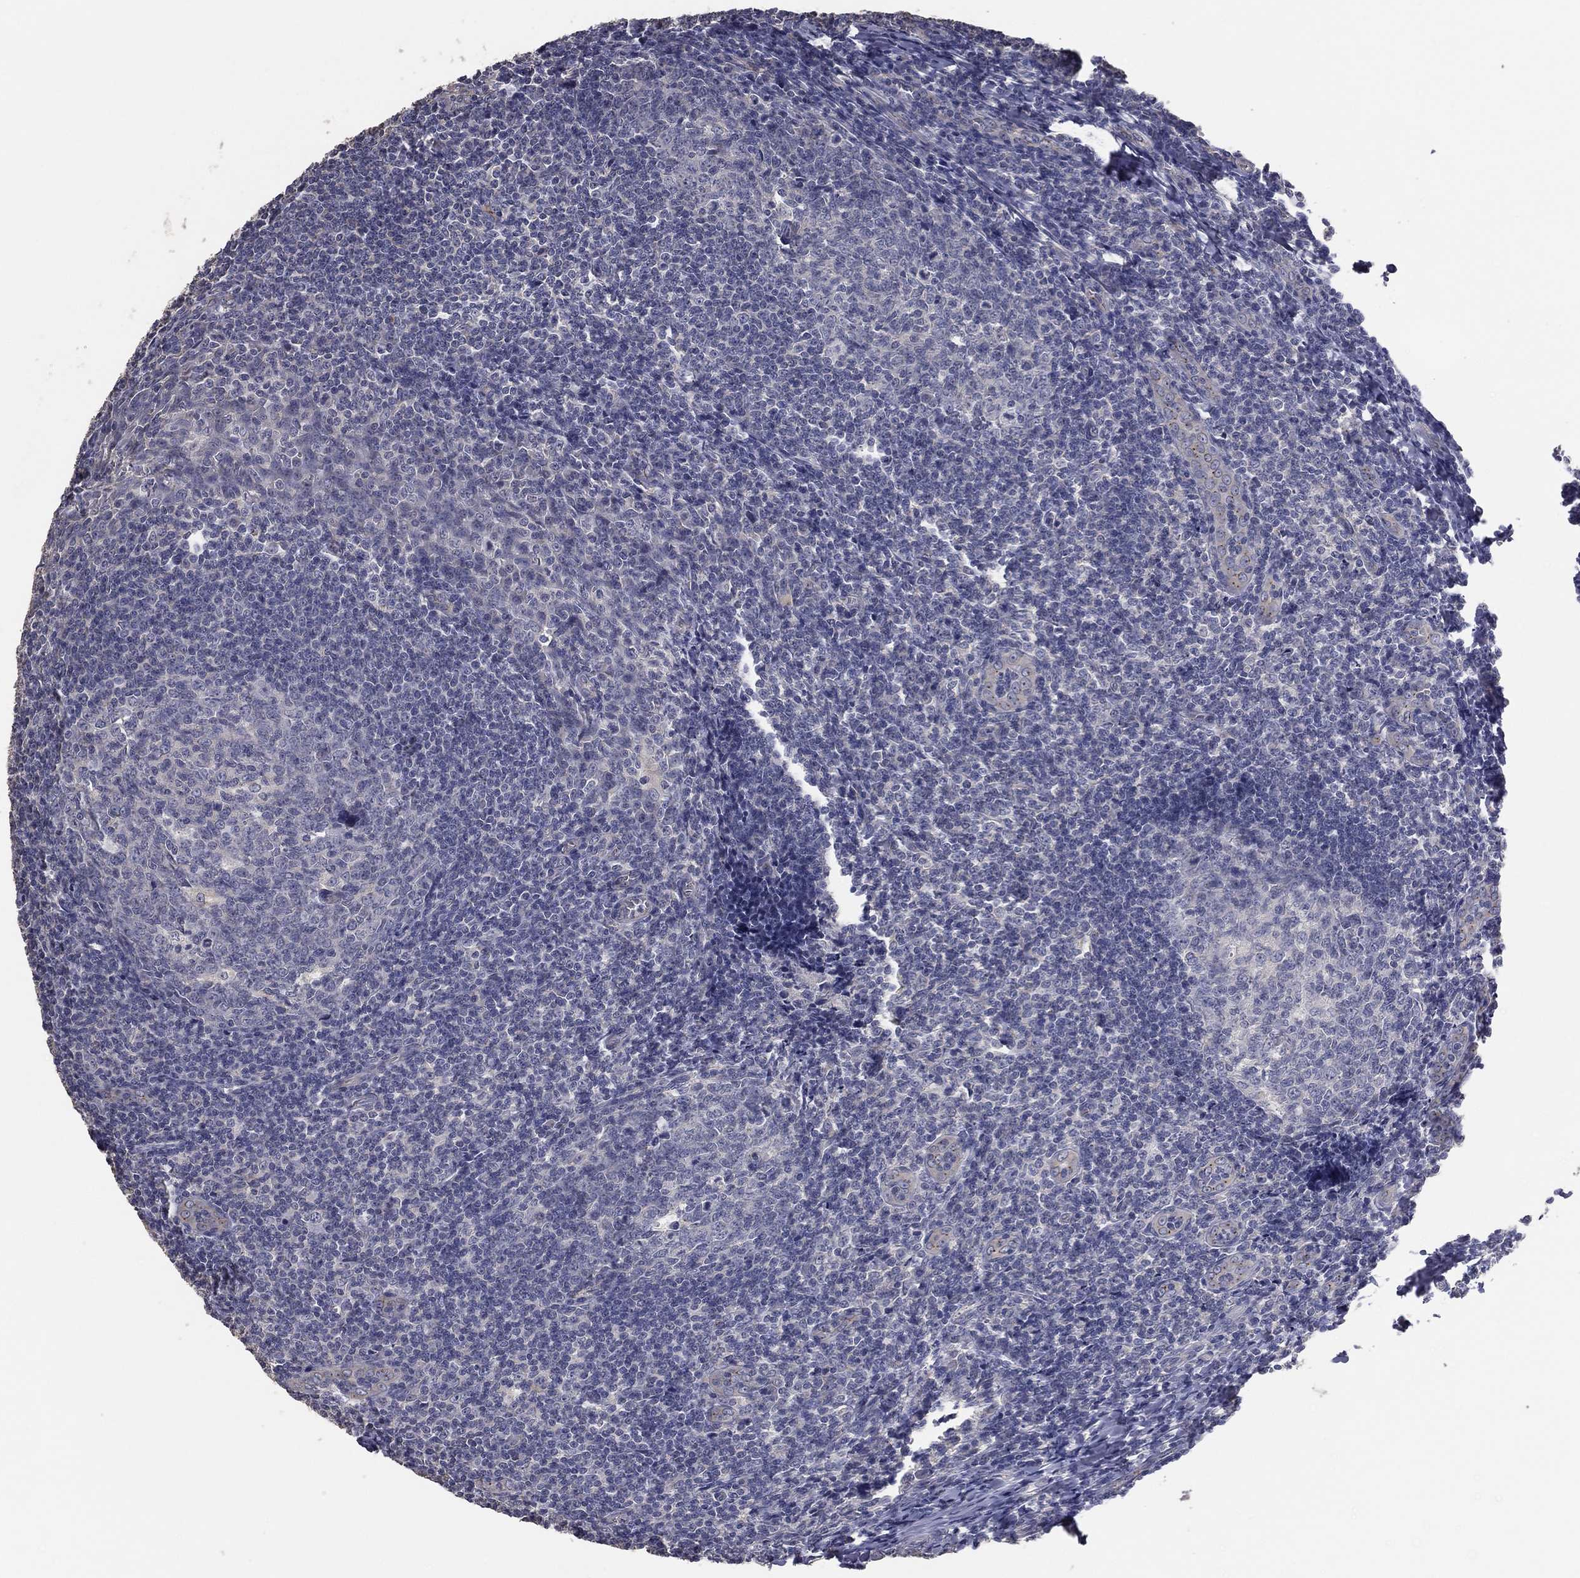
{"staining": {"intensity": "negative", "quantity": "none", "location": "none"}, "tissue": "tonsil", "cell_type": "Germinal center cells", "image_type": "normal", "snomed": [{"axis": "morphology", "description": "Normal tissue, NOS"}, {"axis": "topography", "description": "Tonsil"}], "caption": "The IHC micrograph has no significant staining in germinal center cells of tonsil. (Immunohistochemistry, brightfield microscopy, high magnification).", "gene": "CROCC", "patient": {"sex": "male", "age": 20}}